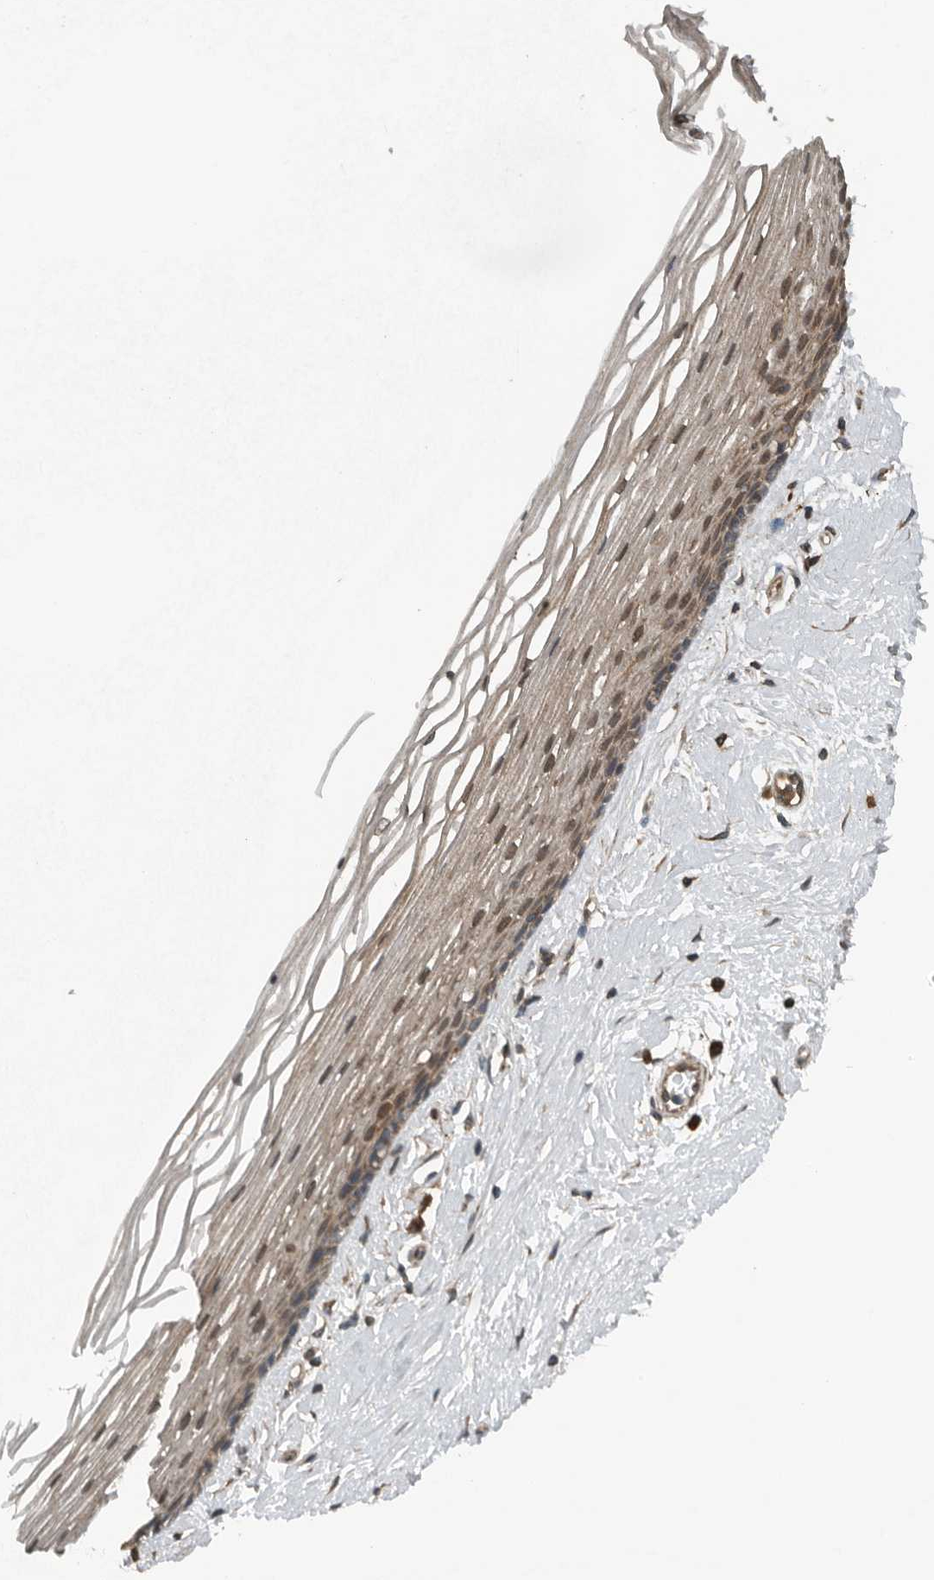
{"staining": {"intensity": "moderate", "quantity": "25%-75%", "location": "cytoplasmic/membranous"}, "tissue": "vagina", "cell_type": "Squamous epithelial cells", "image_type": "normal", "snomed": [{"axis": "morphology", "description": "Normal tissue, NOS"}, {"axis": "topography", "description": "Vagina"}], "caption": "A micrograph showing moderate cytoplasmic/membranous staining in about 25%-75% of squamous epithelial cells in normal vagina, as visualized by brown immunohistochemical staining.", "gene": "AMFR", "patient": {"sex": "female", "age": 46}}